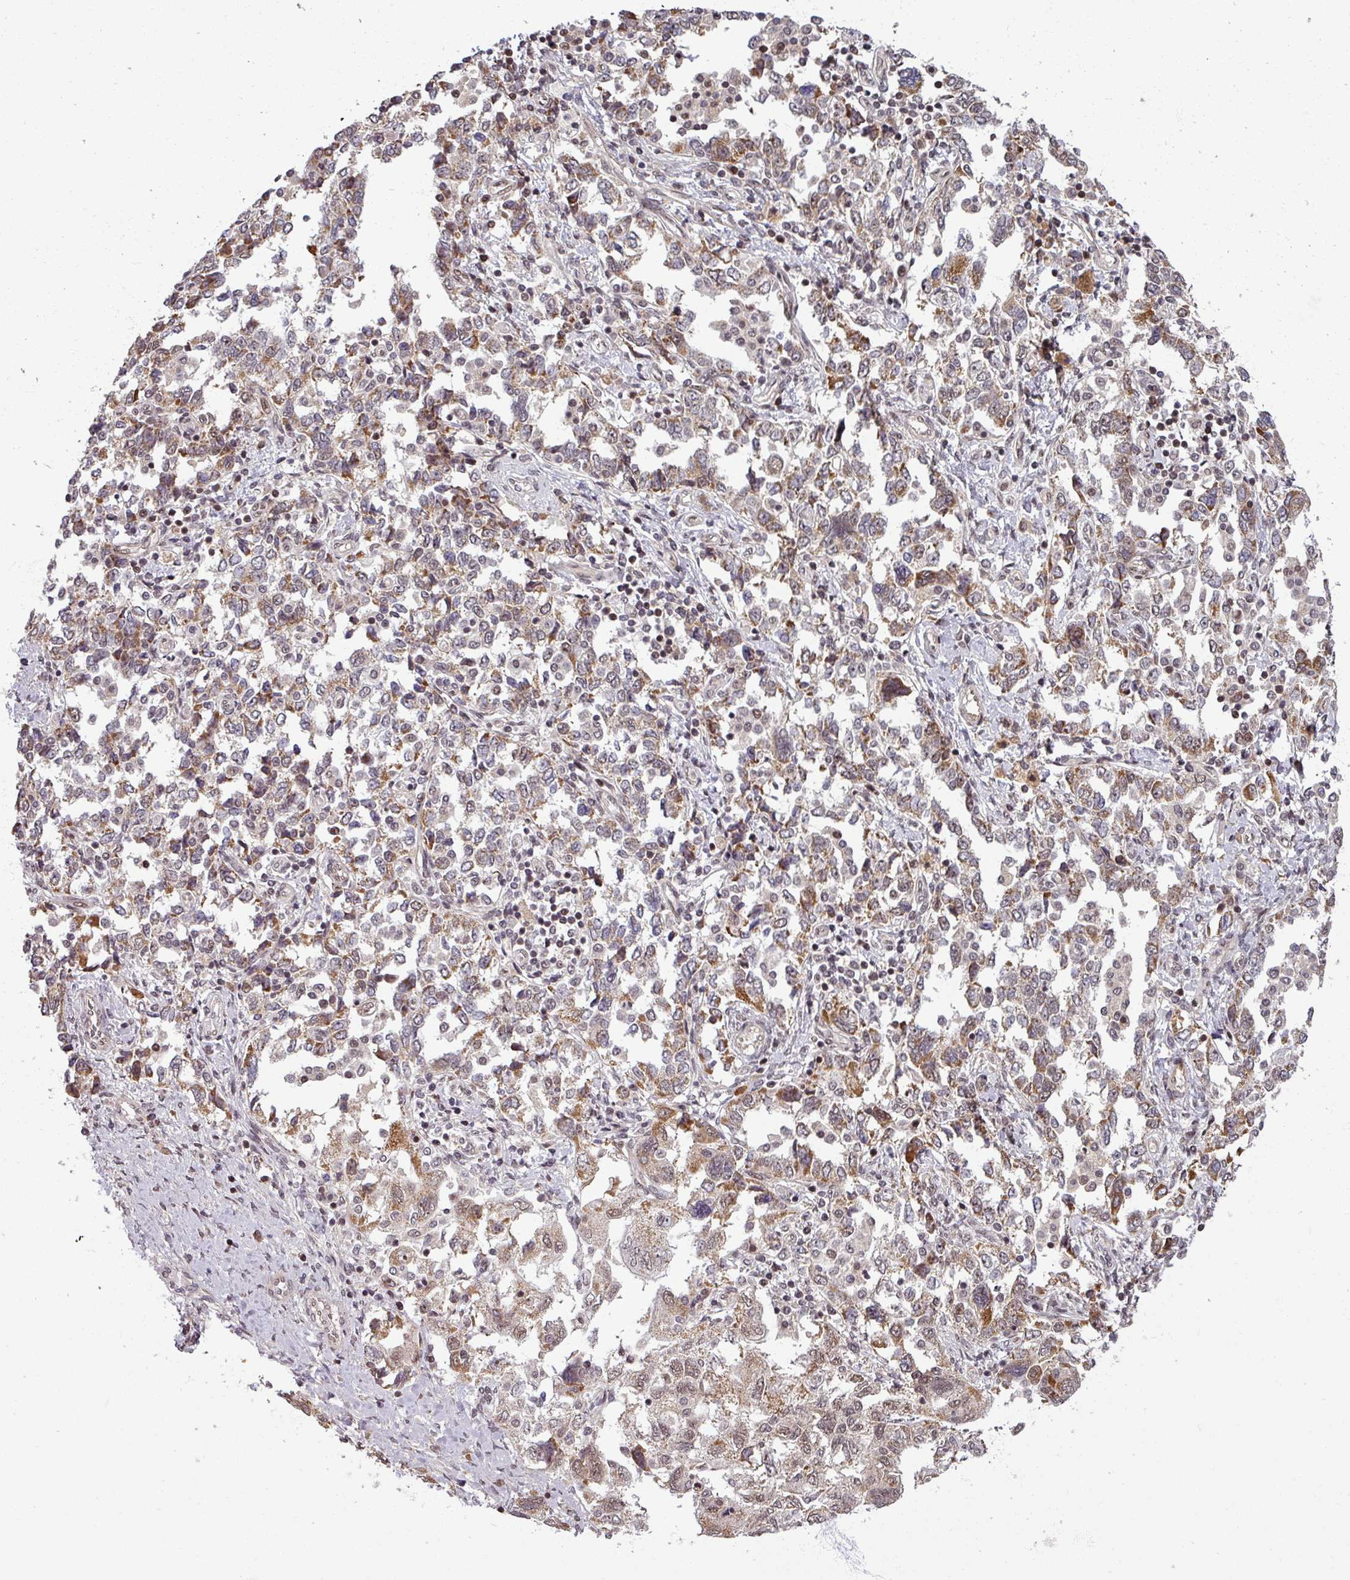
{"staining": {"intensity": "moderate", "quantity": ">75%", "location": "nuclear"}, "tissue": "ovarian cancer", "cell_type": "Tumor cells", "image_type": "cancer", "snomed": [{"axis": "morphology", "description": "Carcinoma, NOS"}, {"axis": "morphology", "description": "Cystadenocarcinoma, serous, NOS"}, {"axis": "topography", "description": "Ovary"}], "caption": "Protein expression analysis of human ovarian serous cystadenocarcinoma reveals moderate nuclear staining in about >75% of tumor cells.", "gene": "SWI5", "patient": {"sex": "female", "age": 69}}